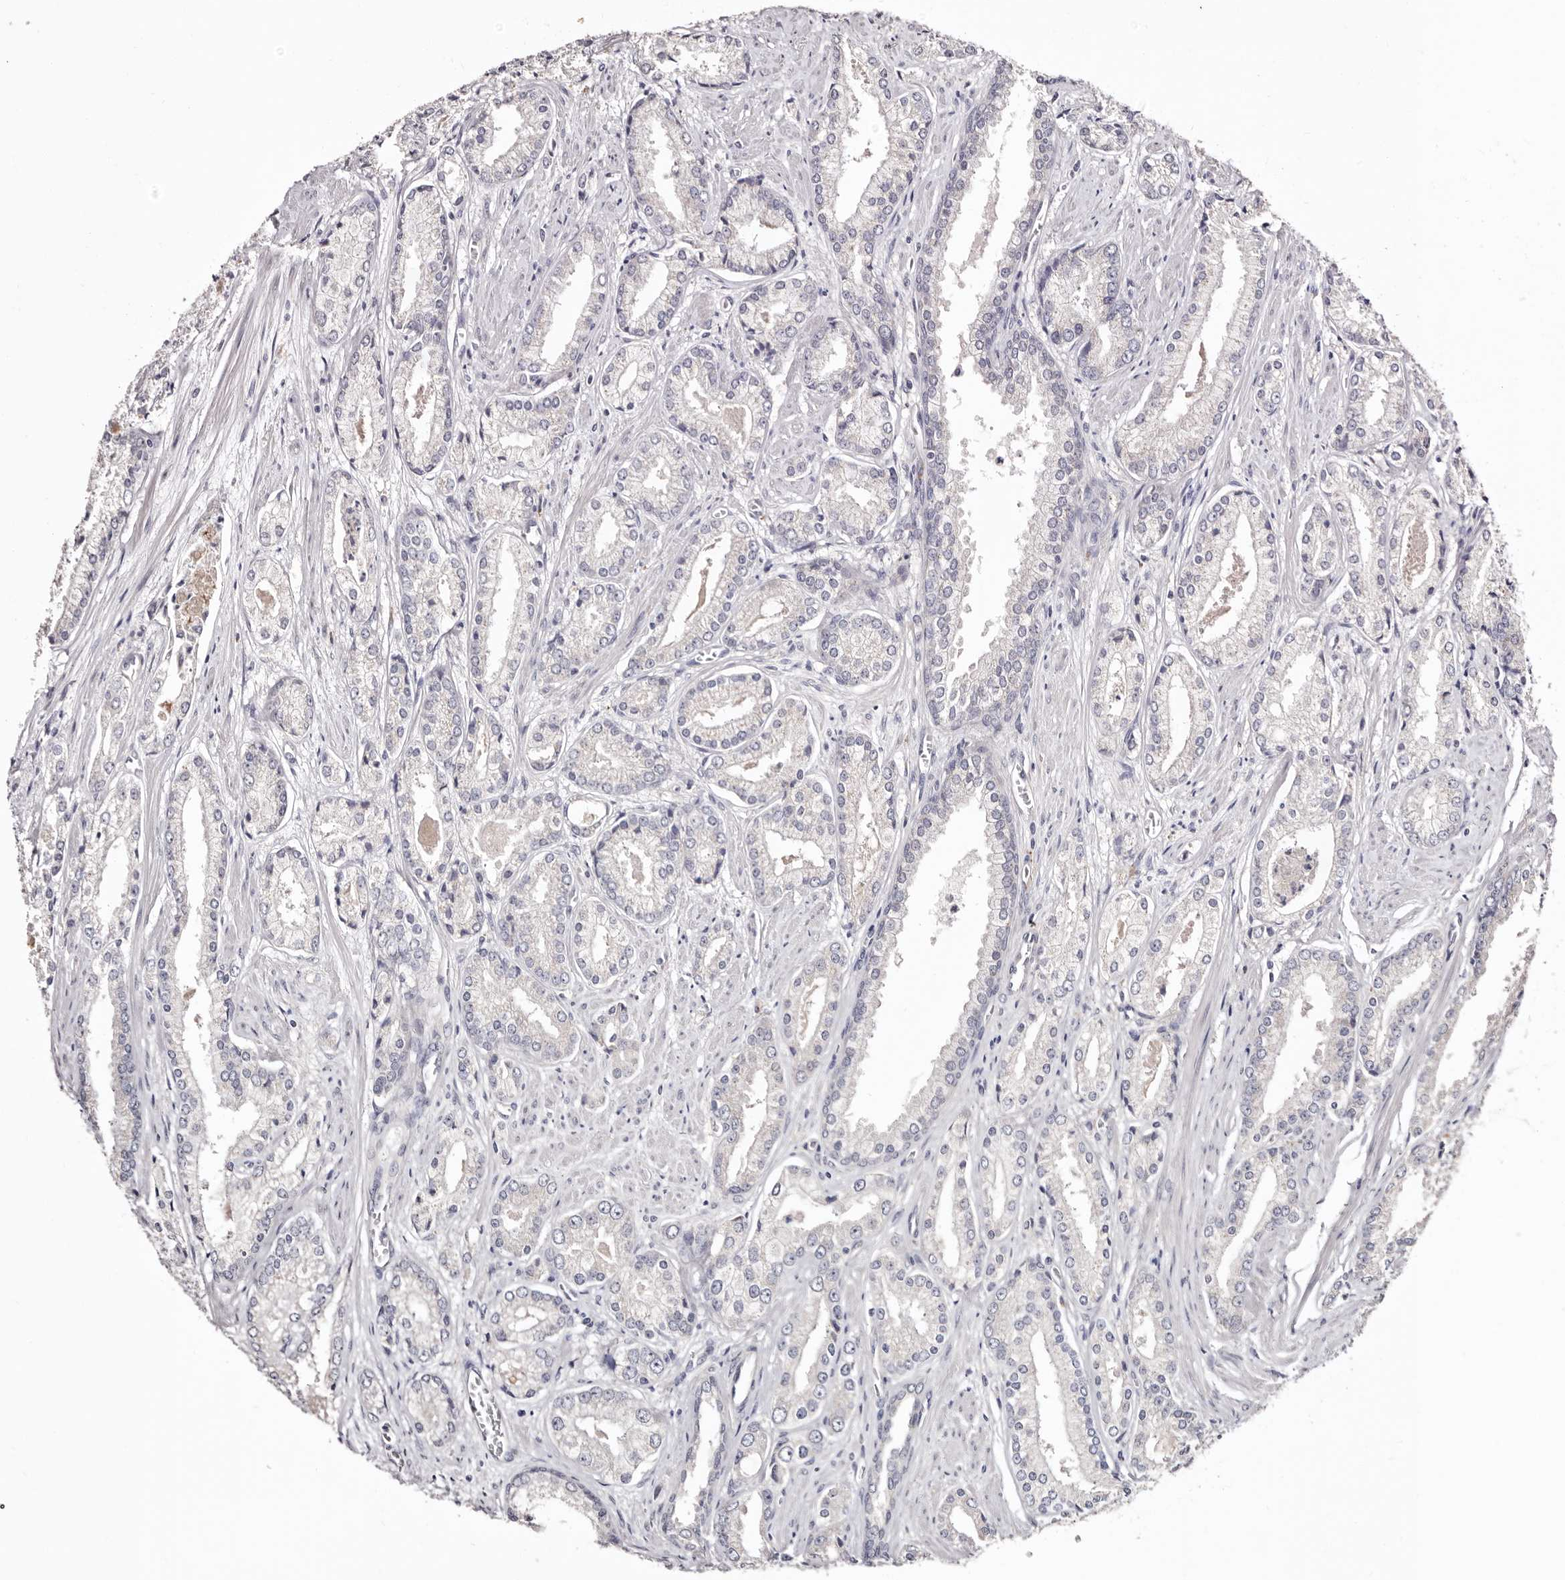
{"staining": {"intensity": "negative", "quantity": "none", "location": "none"}, "tissue": "prostate cancer", "cell_type": "Tumor cells", "image_type": "cancer", "snomed": [{"axis": "morphology", "description": "Adenocarcinoma, Low grade"}, {"axis": "topography", "description": "Prostate"}], "caption": "Tumor cells are negative for brown protein staining in prostate cancer (adenocarcinoma (low-grade)).", "gene": "CDCA8", "patient": {"sex": "male", "age": 54}}